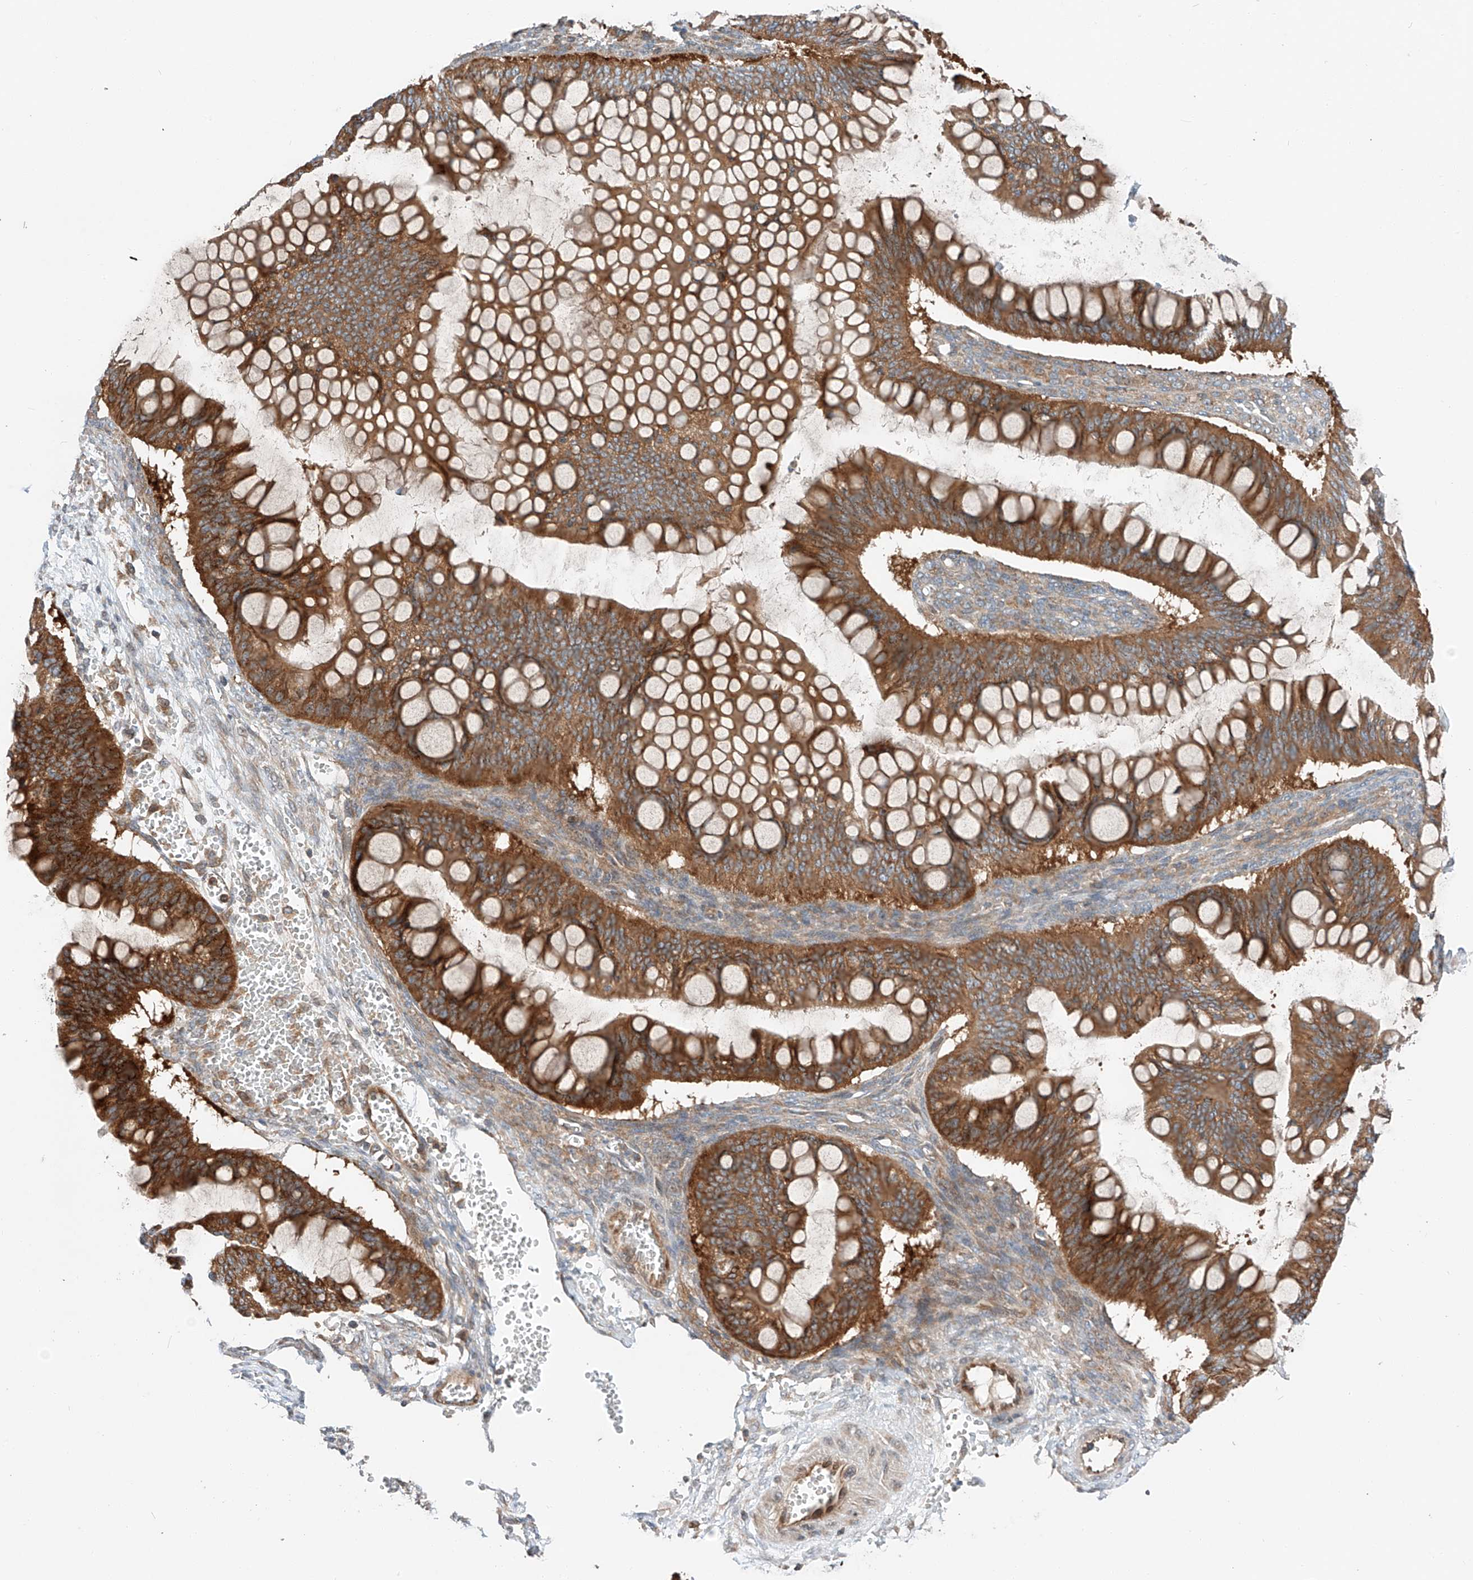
{"staining": {"intensity": "strong", "quantity": ">75%", "location": "cytoplasmic/membranous"}, "tissue": "ovarian cancer", "cell_type": "Tumor cells", "image_type": "cancer", "snomed": [{"axis": "morphology", "description": "Cystadenocarcinoma, mucinous, NOS"}, {"axis": "topography", "description": "Ovary"}], "caption": "Ovarian cancer stained with DAB IHC displays high levels of strong cytoplasmic/membranous positivity in about >75% of tumor cells.", "gene": "RUSC1", "patient": {"sex": "female", "age": 73}}